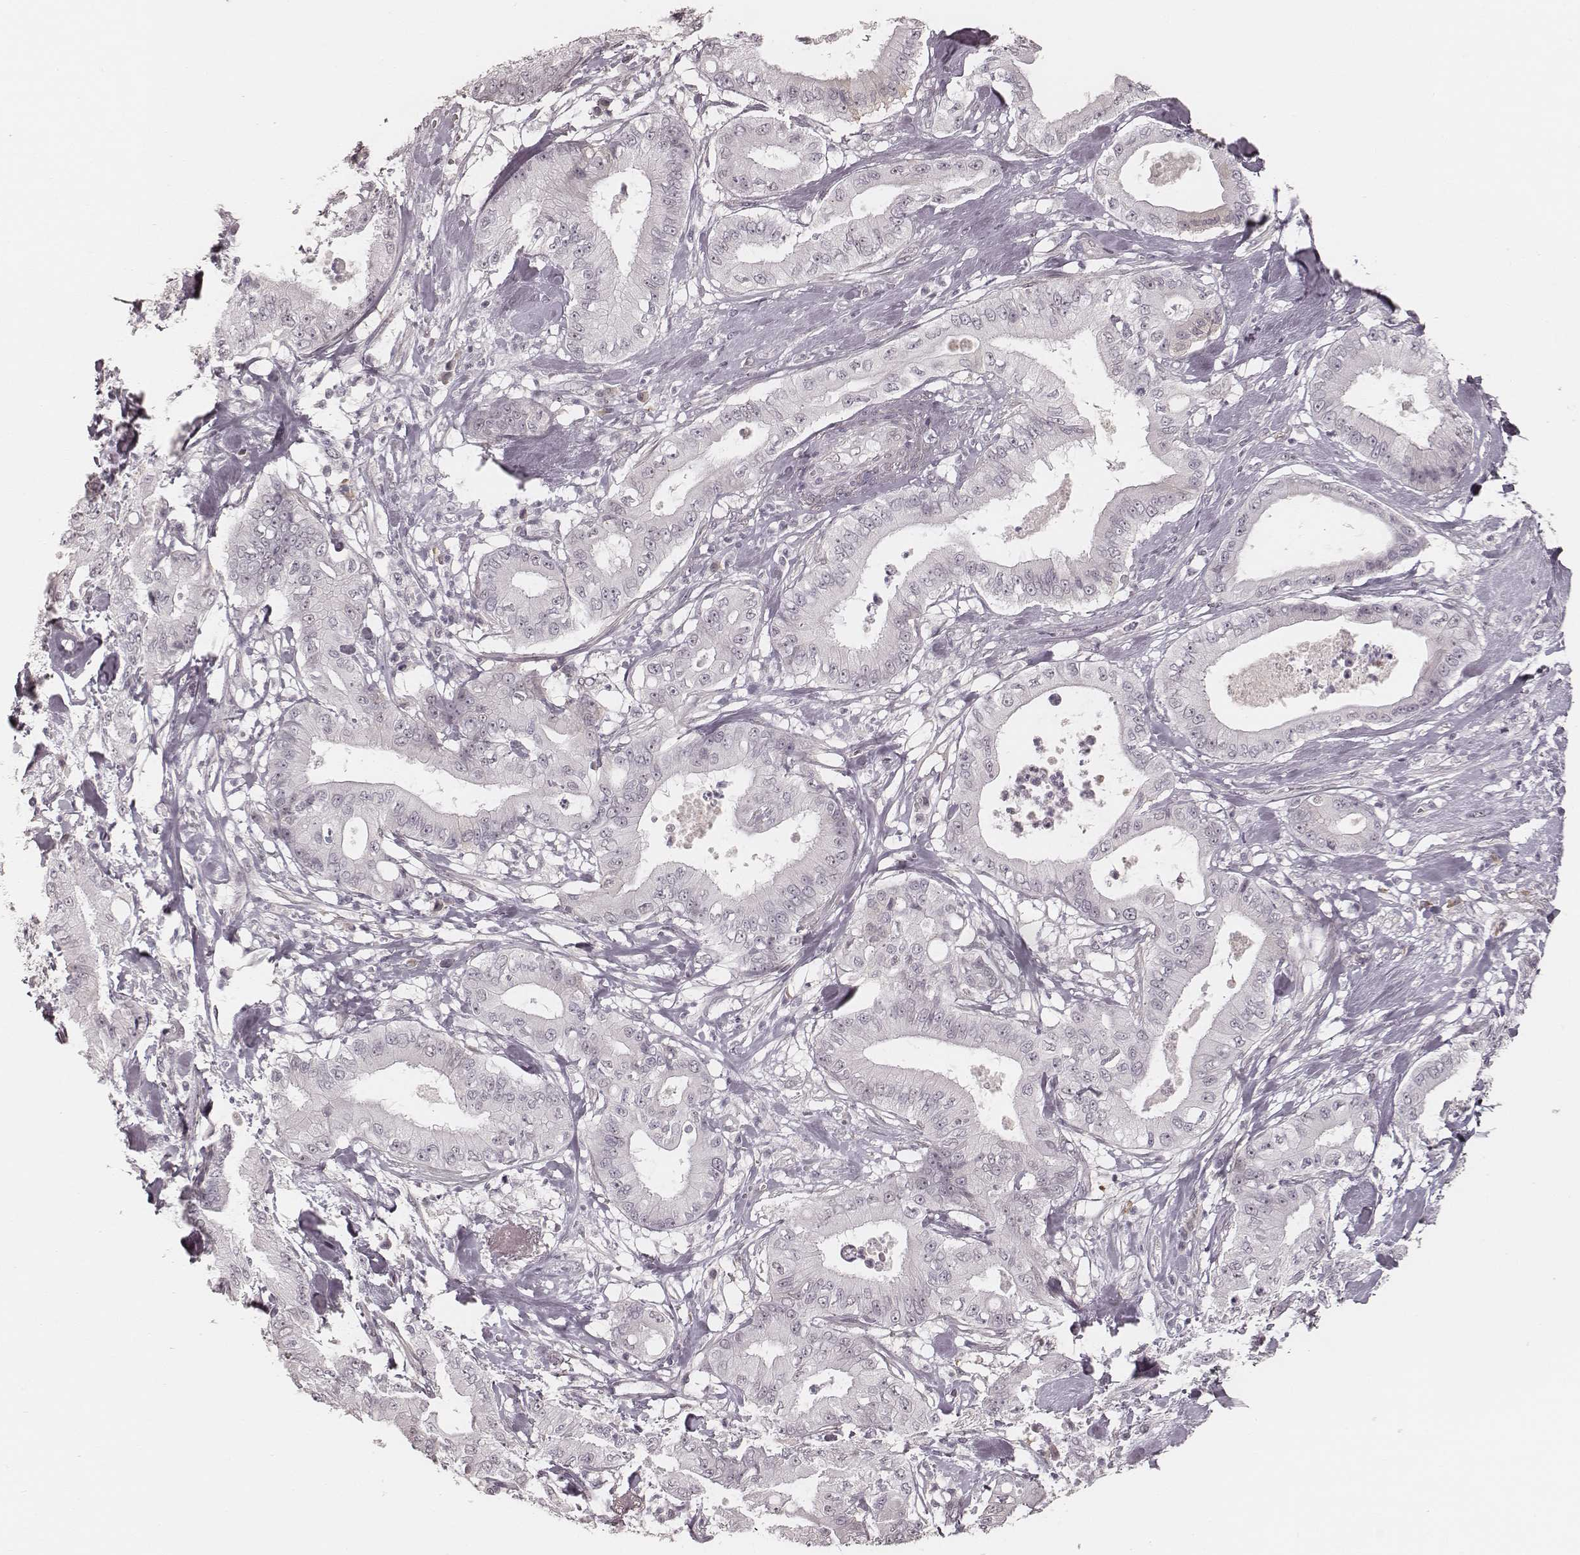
{"staining": {"intensity": "negative", "quantity": "none", "location": "none"}, "tissue": "pancreatic cancer", "cell_type": "Tumor cells", "image_type": "cancer", "snomed": [{"axis": "morphology", "description": "Adenocarcinoma, NOS"}, {"axis": "topography", "description": "Pancreas"}], "caption": "This is a photomicrograph of immunohistochemistry (IHC) staining of pancreatic cancer, which shows no expression in tumor cells.", "gene": "MSX1", "patient": {"sex": "male", "age": 71}}